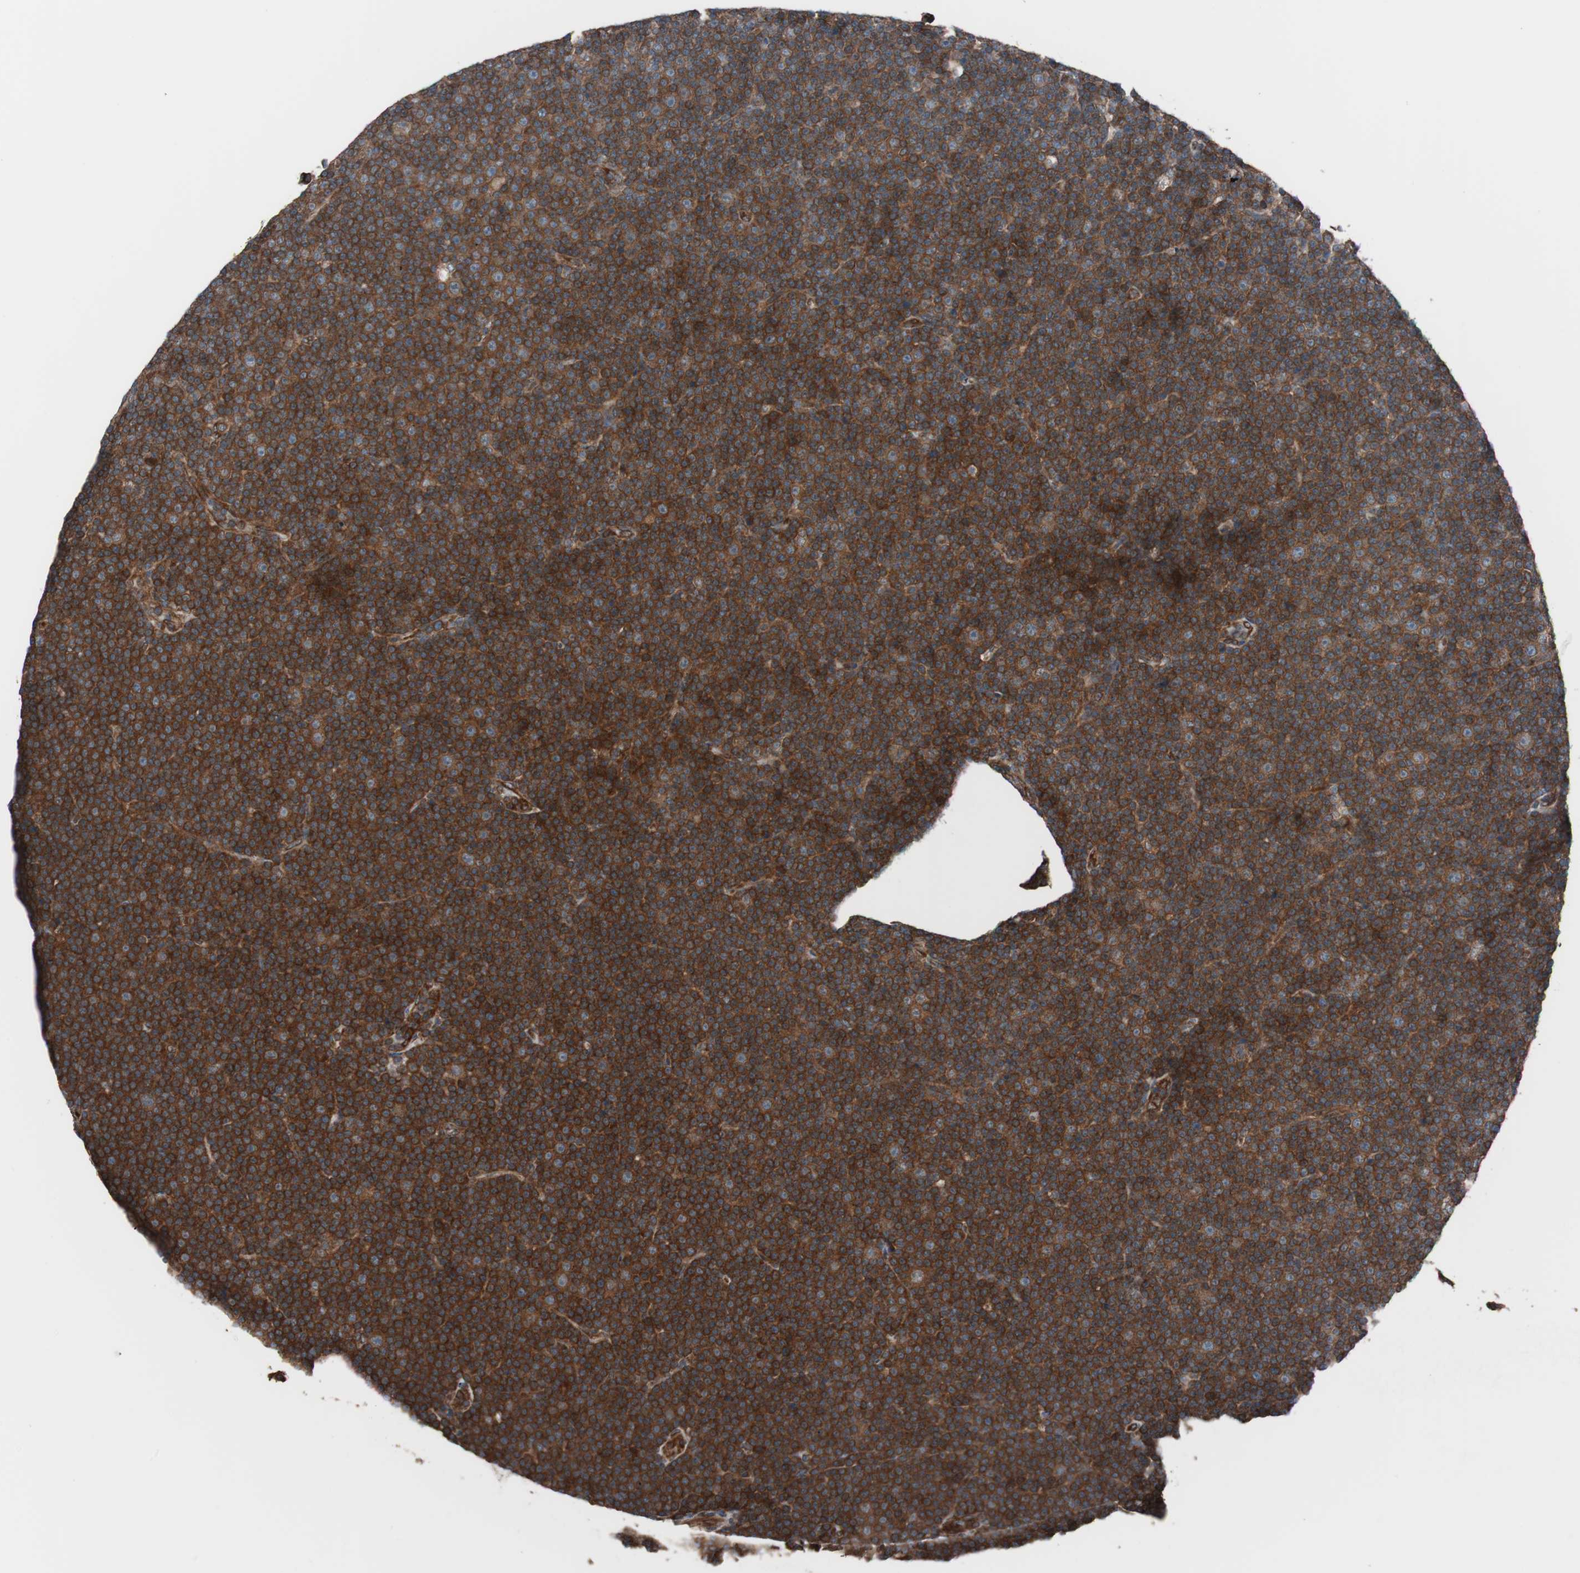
{"staining": {"intensity": "strong", "quantity": ">75%", "location": "cytoplasmic/membranous"}, "tissue": "lymphoma", "cell_type": "Tumor cells", "image_type": "cancer", "snomed": [{"axis": "morphology", "description": "Malignant lymphoma, non-Hodgkin's type, Low grade"}, {"axis": "topography", "description": "Lymph node"}], "caption": "There is high levels of strong cytoplasmic/membranous expression in tumor cells of lymphoma, as demonstrated by immunohistochemical staining (brown color).", "gene": "SEC31A", "patient": {"sex": "female", "age": 67}}